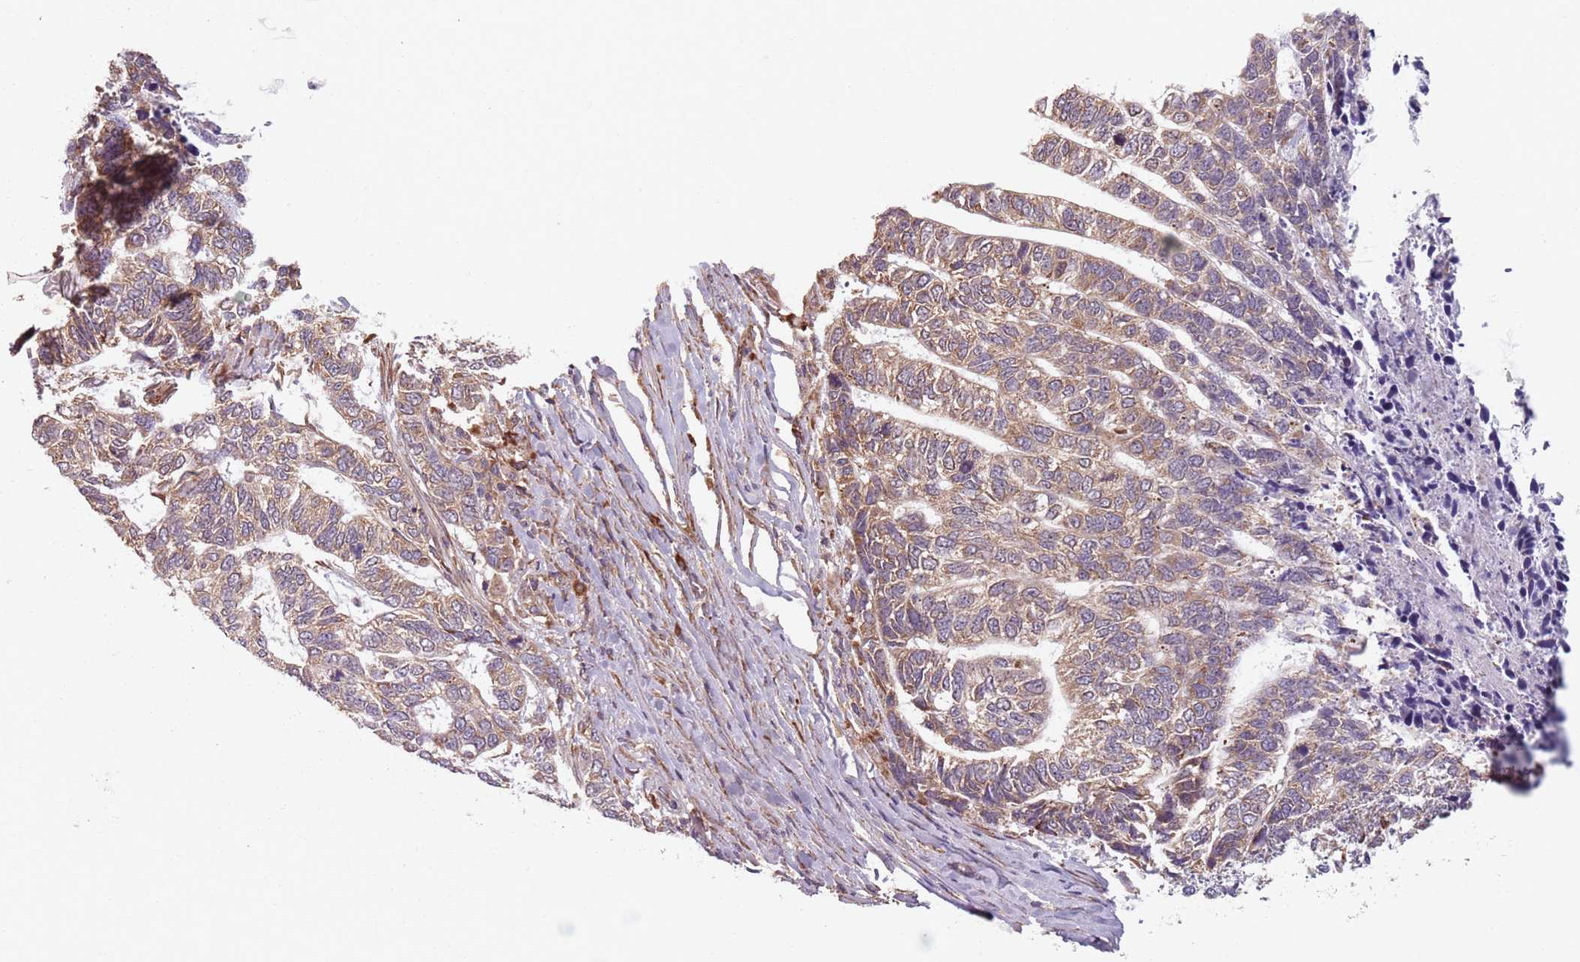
{"staining": {"intensity": "weak", "quantity": ">75%", "location": "cytoplasmic/membranous"}, "tissue": "skin cancer", "cell_type": "Tumor cells", "image_type": "cancer", "snomed": [{"axis": "morphology", "description": "Basal cell carcinoma"}, {"axis": "topography", "description": "Skin"}], "caption": "Approximately >75% of tumor cells in human skin basal cell carcinoma reveal weak cytoplasmic/membranous protein expression as visualized by brown immunohistochemical staining.", "gene": "NOTCH3", "patient": {"sex": "female", "age": 65}}